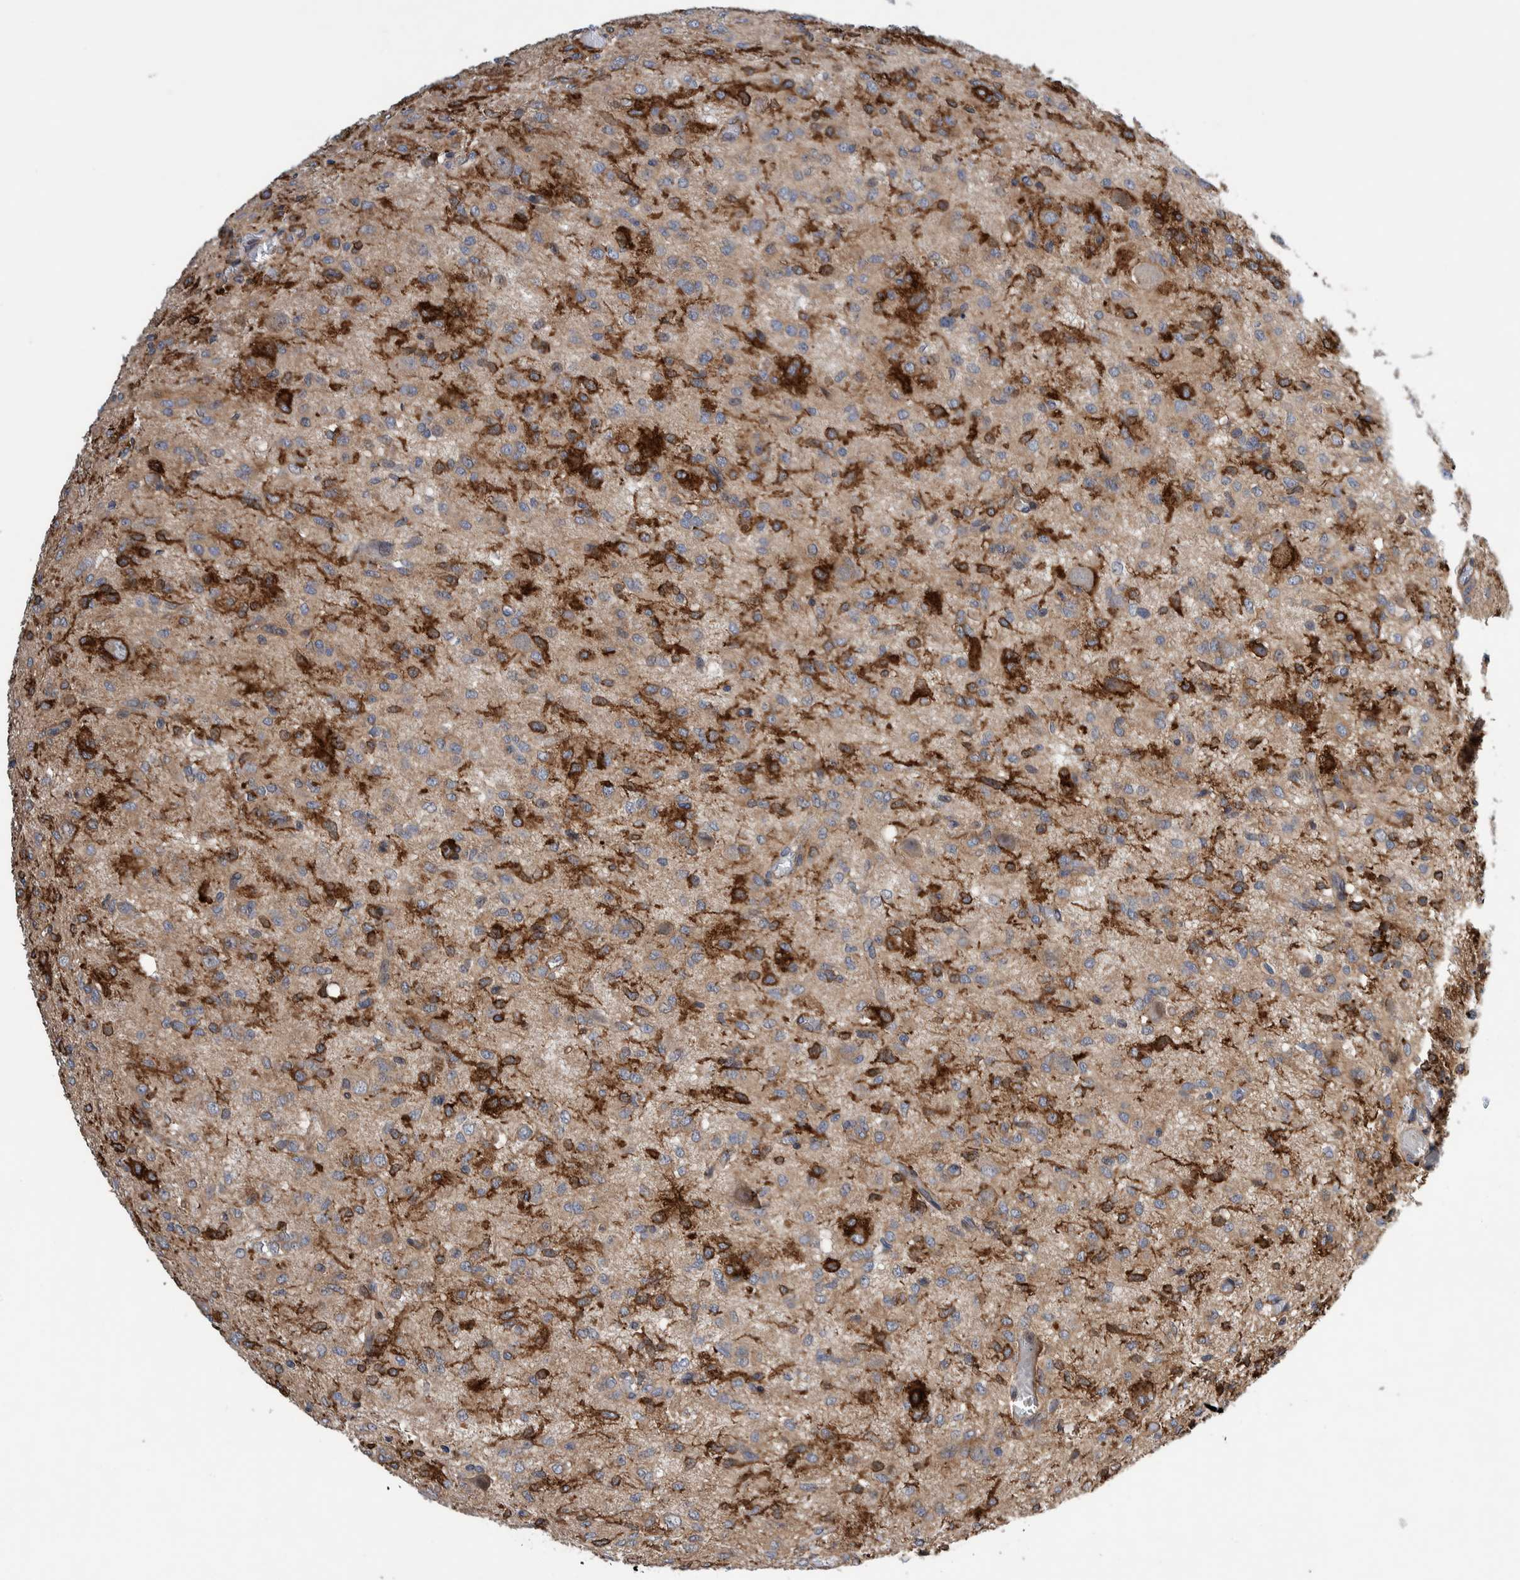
{"staining": {"intensity": "weak", "quantity": ">75%", "location": "cytoplasmic/membranous"}, "tissue": "glioma", "cell_type": "Tumor cells", "image_type": "cancer", "snomed": [{"axis": "morphology", "description": "Glioma, malignant, High grade"}, {"axis": "topography", "description": "Brain"}], "caption": "High-grade glioma (malignant) stained with a brown dye demonstrates weak cytoplasmic/membranous positive positivity in about >75% of tumor cells.", "gene": "PIK3R6", "patient": {"sex": "female", "age": 59}}